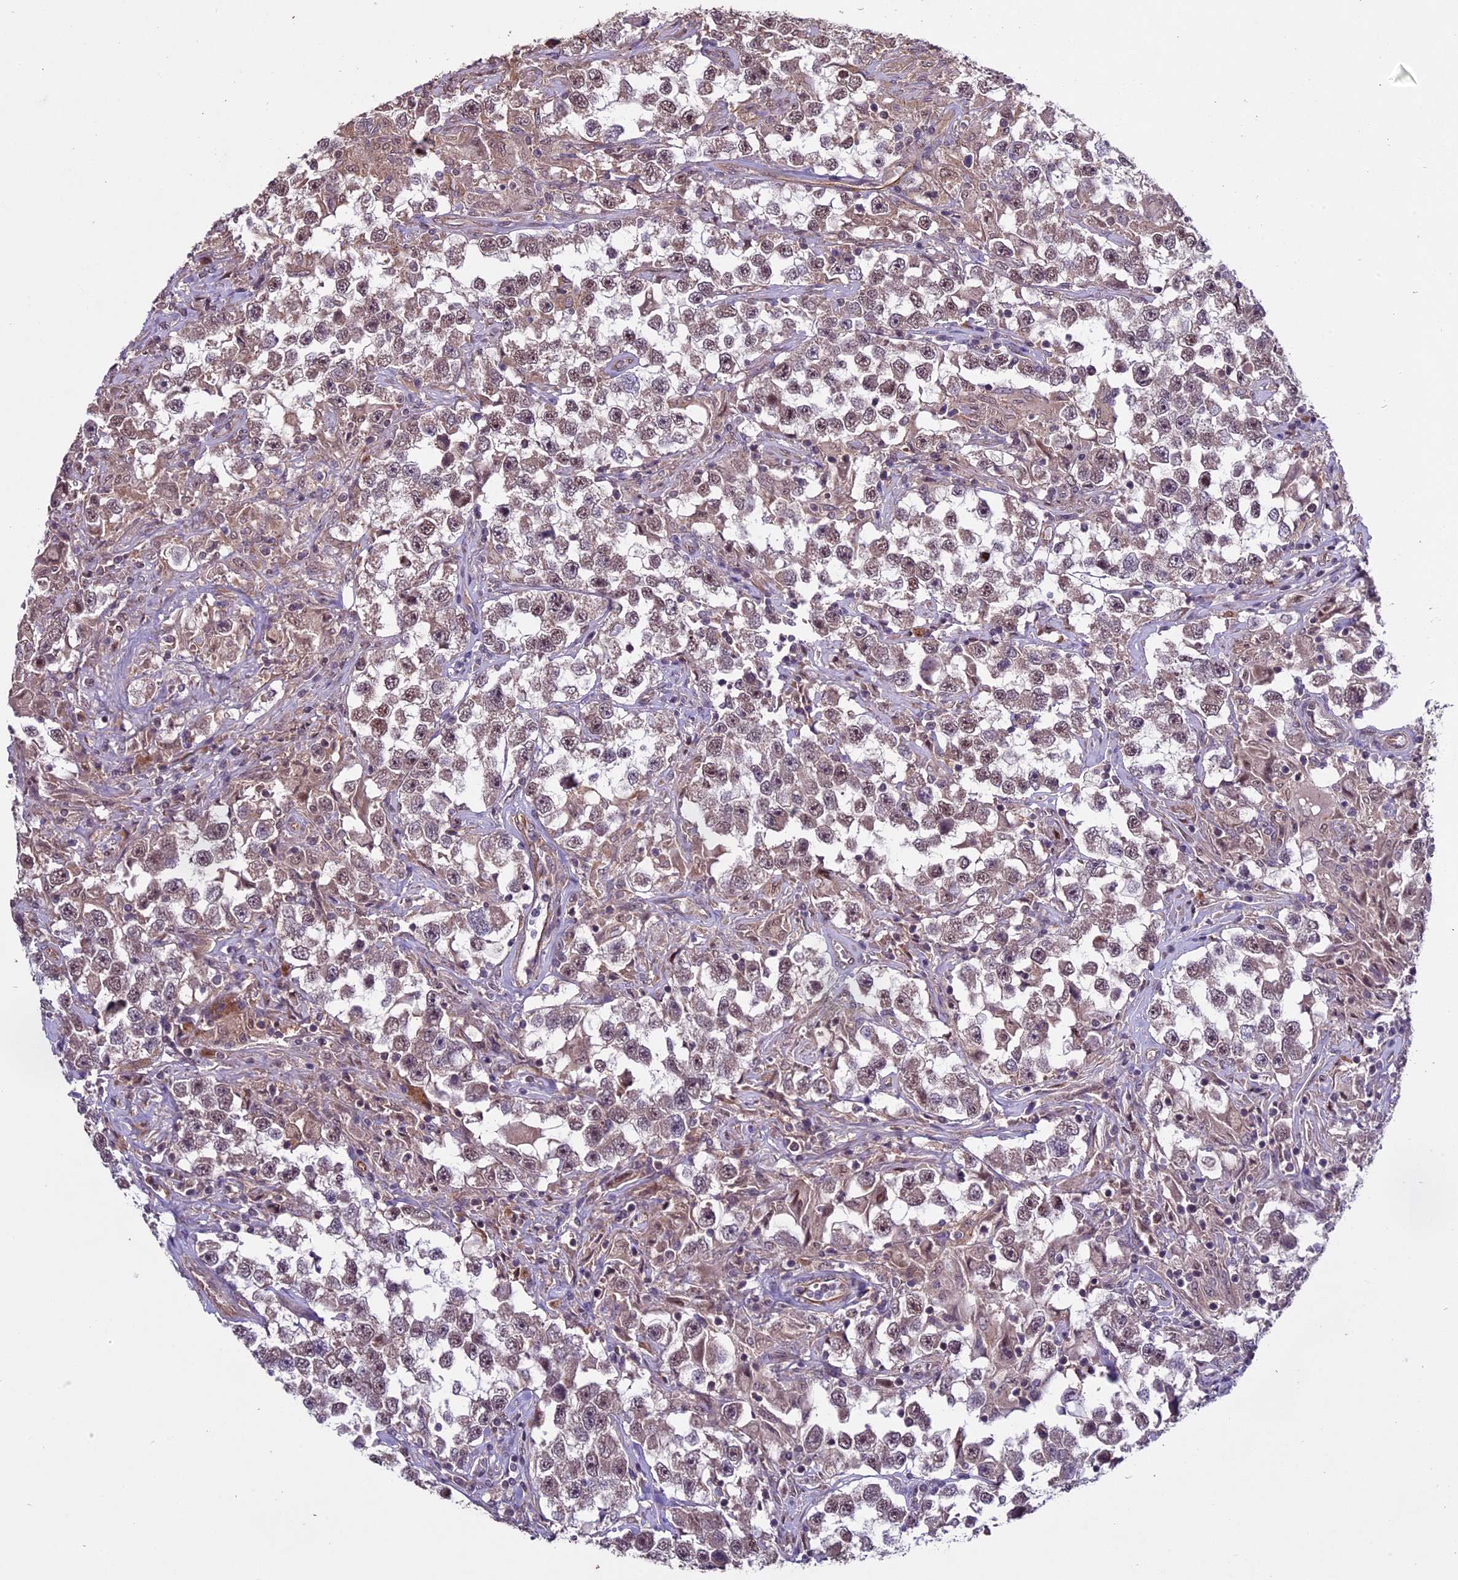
{"staining": {"intensity": "weak", "quantity": ">75%", "location": "nuclear"}, "tissue": "testis cancer", "cell_type": "Tumor cells", "image_type": "cancer", "snomed": [{"axis": "morphology", "description": "Seminoma, NOS"}, {"axis": "topography", "description": "Testis"}], "caption": "Seminoma (testis) tissue demonstrates weak nuclear positivity in about >75% of tumor cells, visualized by immunohistochemistry.", "gene": "C3orf70", "patient": {"sex": "male", "age": 46}}